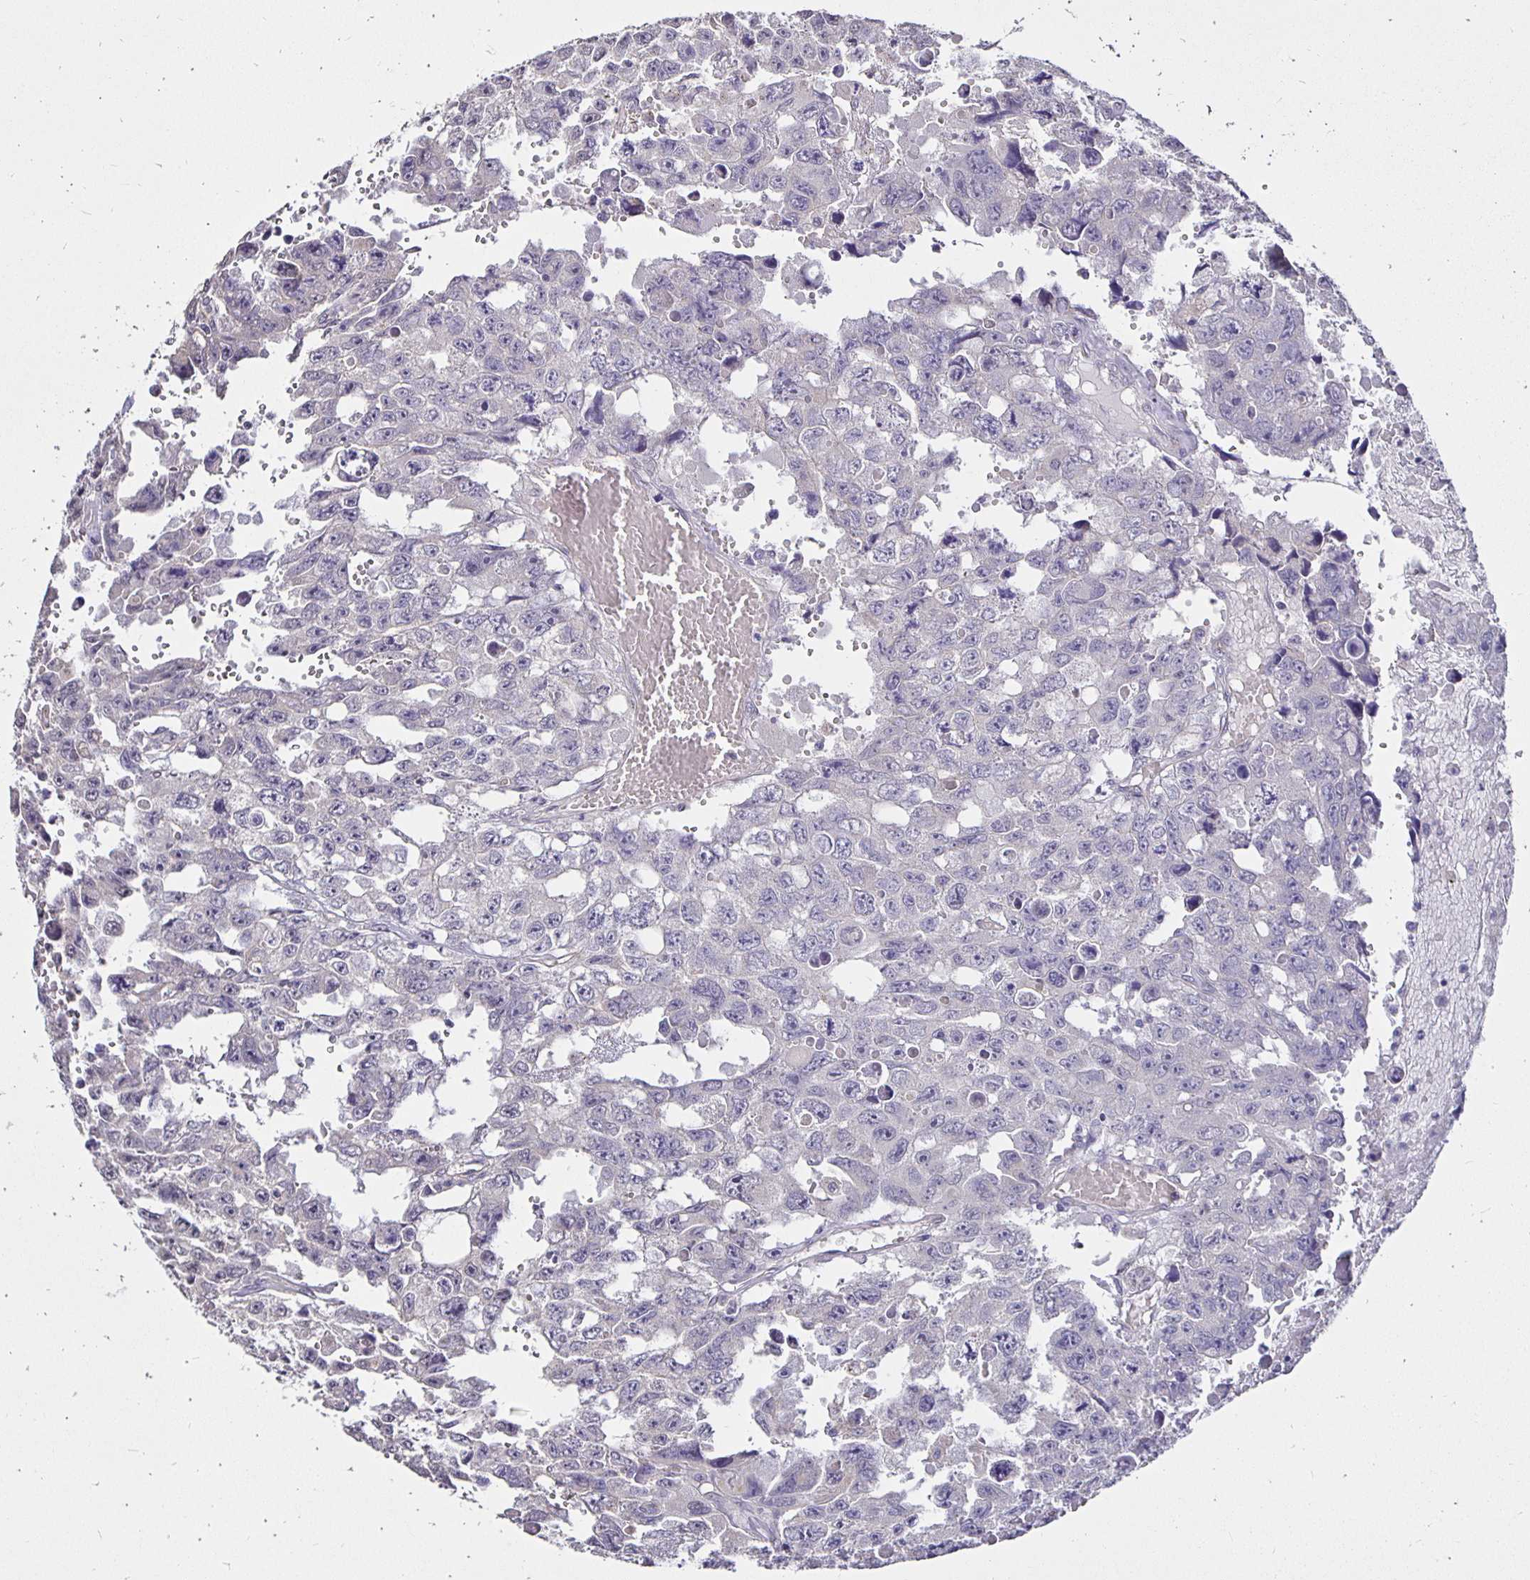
{"staining": {"intensity": "negative", "quantity": "none", "location": "none"}, "tissue": "testis cancer", "cell_type": "Tumor cells", "image_type": "cancer", "snomed": [{"axis": "morphology", "description": "Seminoma, NOS"}, {"axis": "topography", "description": "Testis"}], "caption": "Testis cancer was stained to show a protein in brown. There is no significant staining in tumor cells.", "gene": "PNPLA3", "patient": {"sex": "male", "age": 26}}